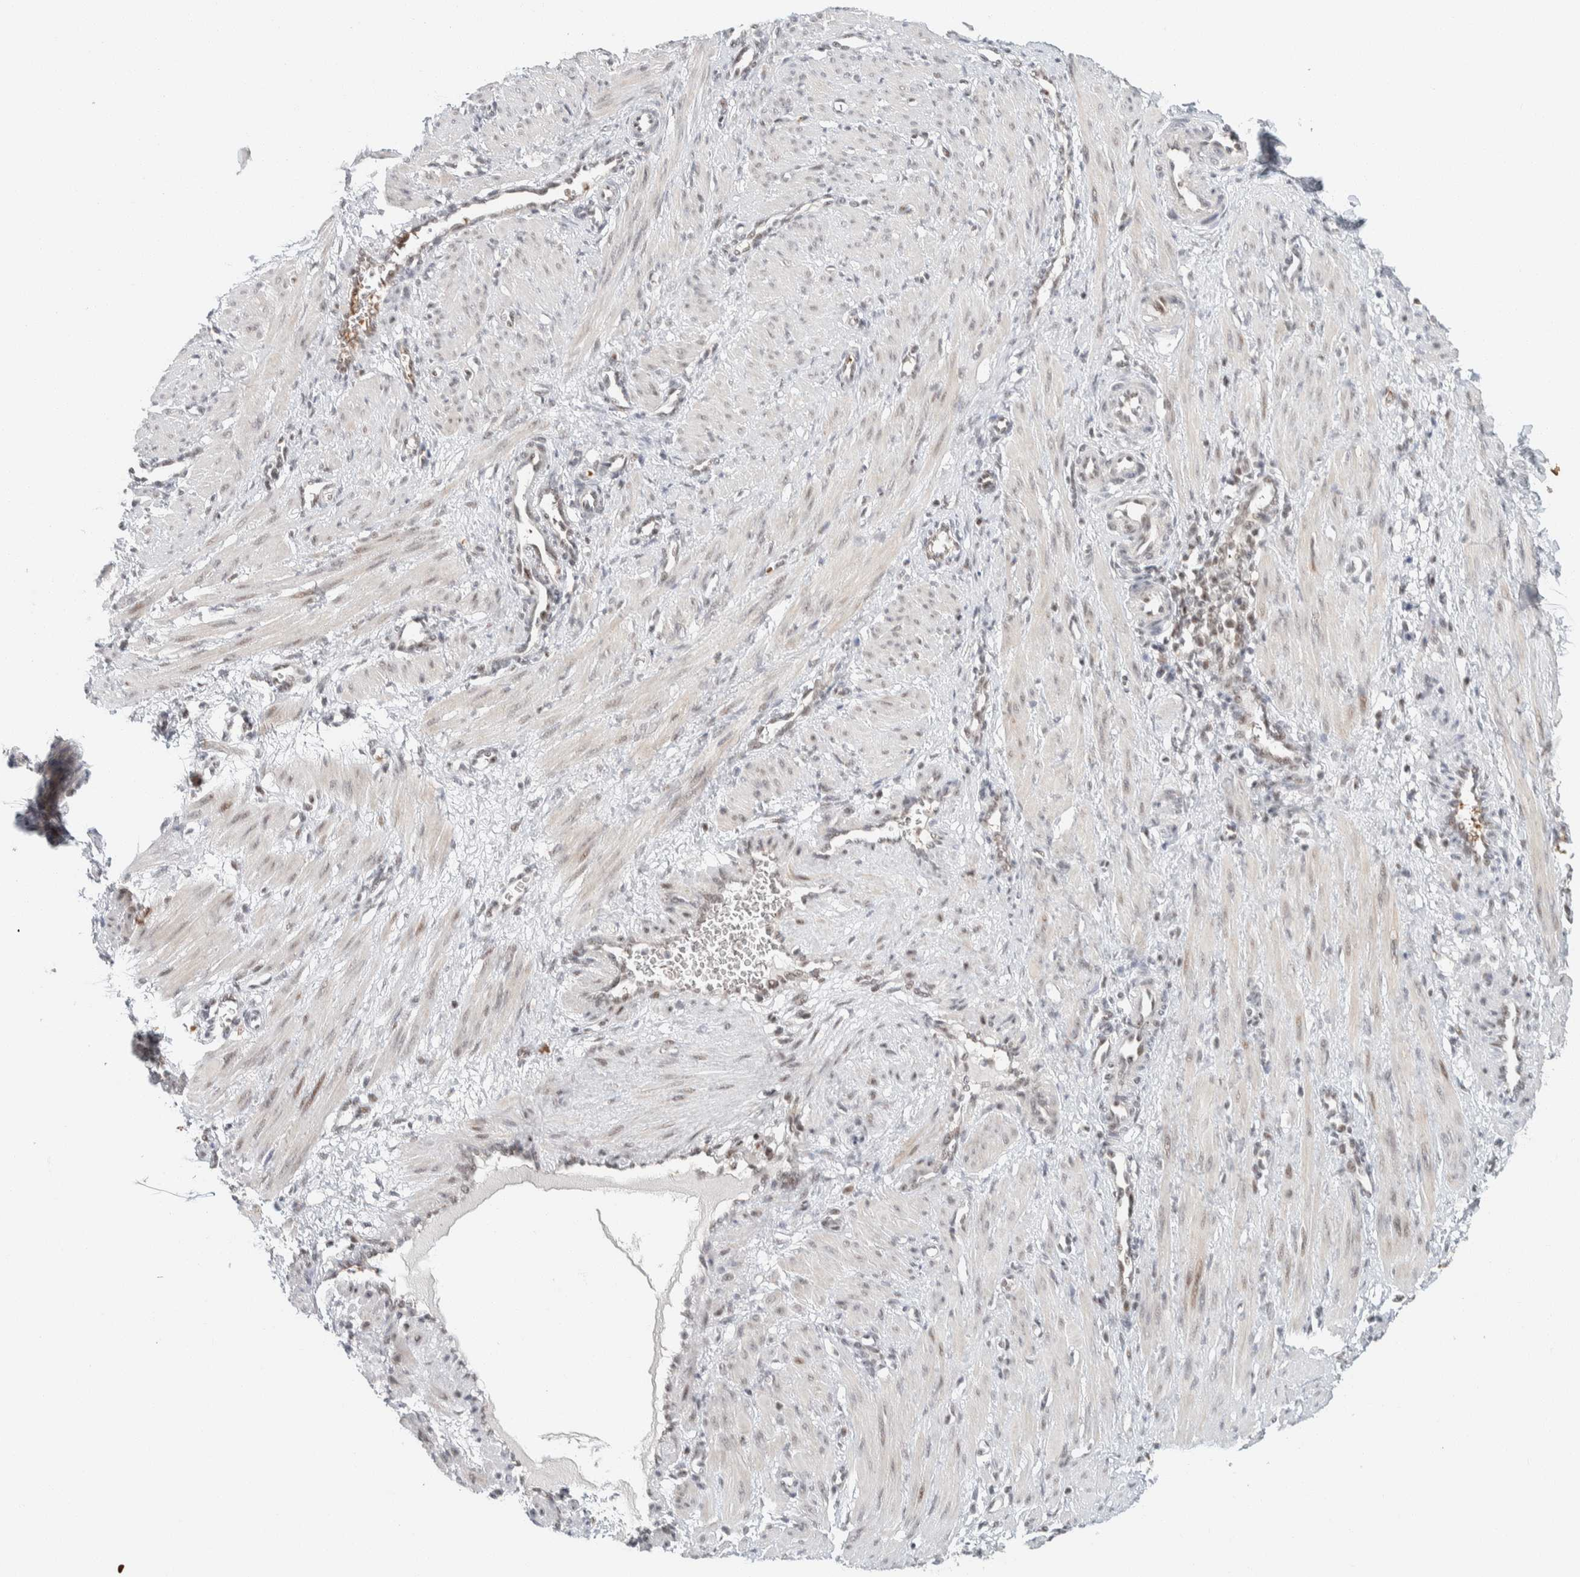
{"staining": {"intensity": "weak", "quantity": "<25%", "location": "nuclear"}, "tissue": "smooth muscle", "cell_type": "Smooth muscle cells", "image_type": "normal", "snomed": [{"axis": "morphology", "description": "Normal tissue, NOS"}, {"axis": "topography", "description": "Endometrium"}], "caption": "There is no significant positivity in smooth muscle cells of smooth muscle. (DAB immunohistochemistry (IHC) with hematoxylin counter stain).", "gene": "ZBTB2", "patient": {"sex": "female", "age": 33}}